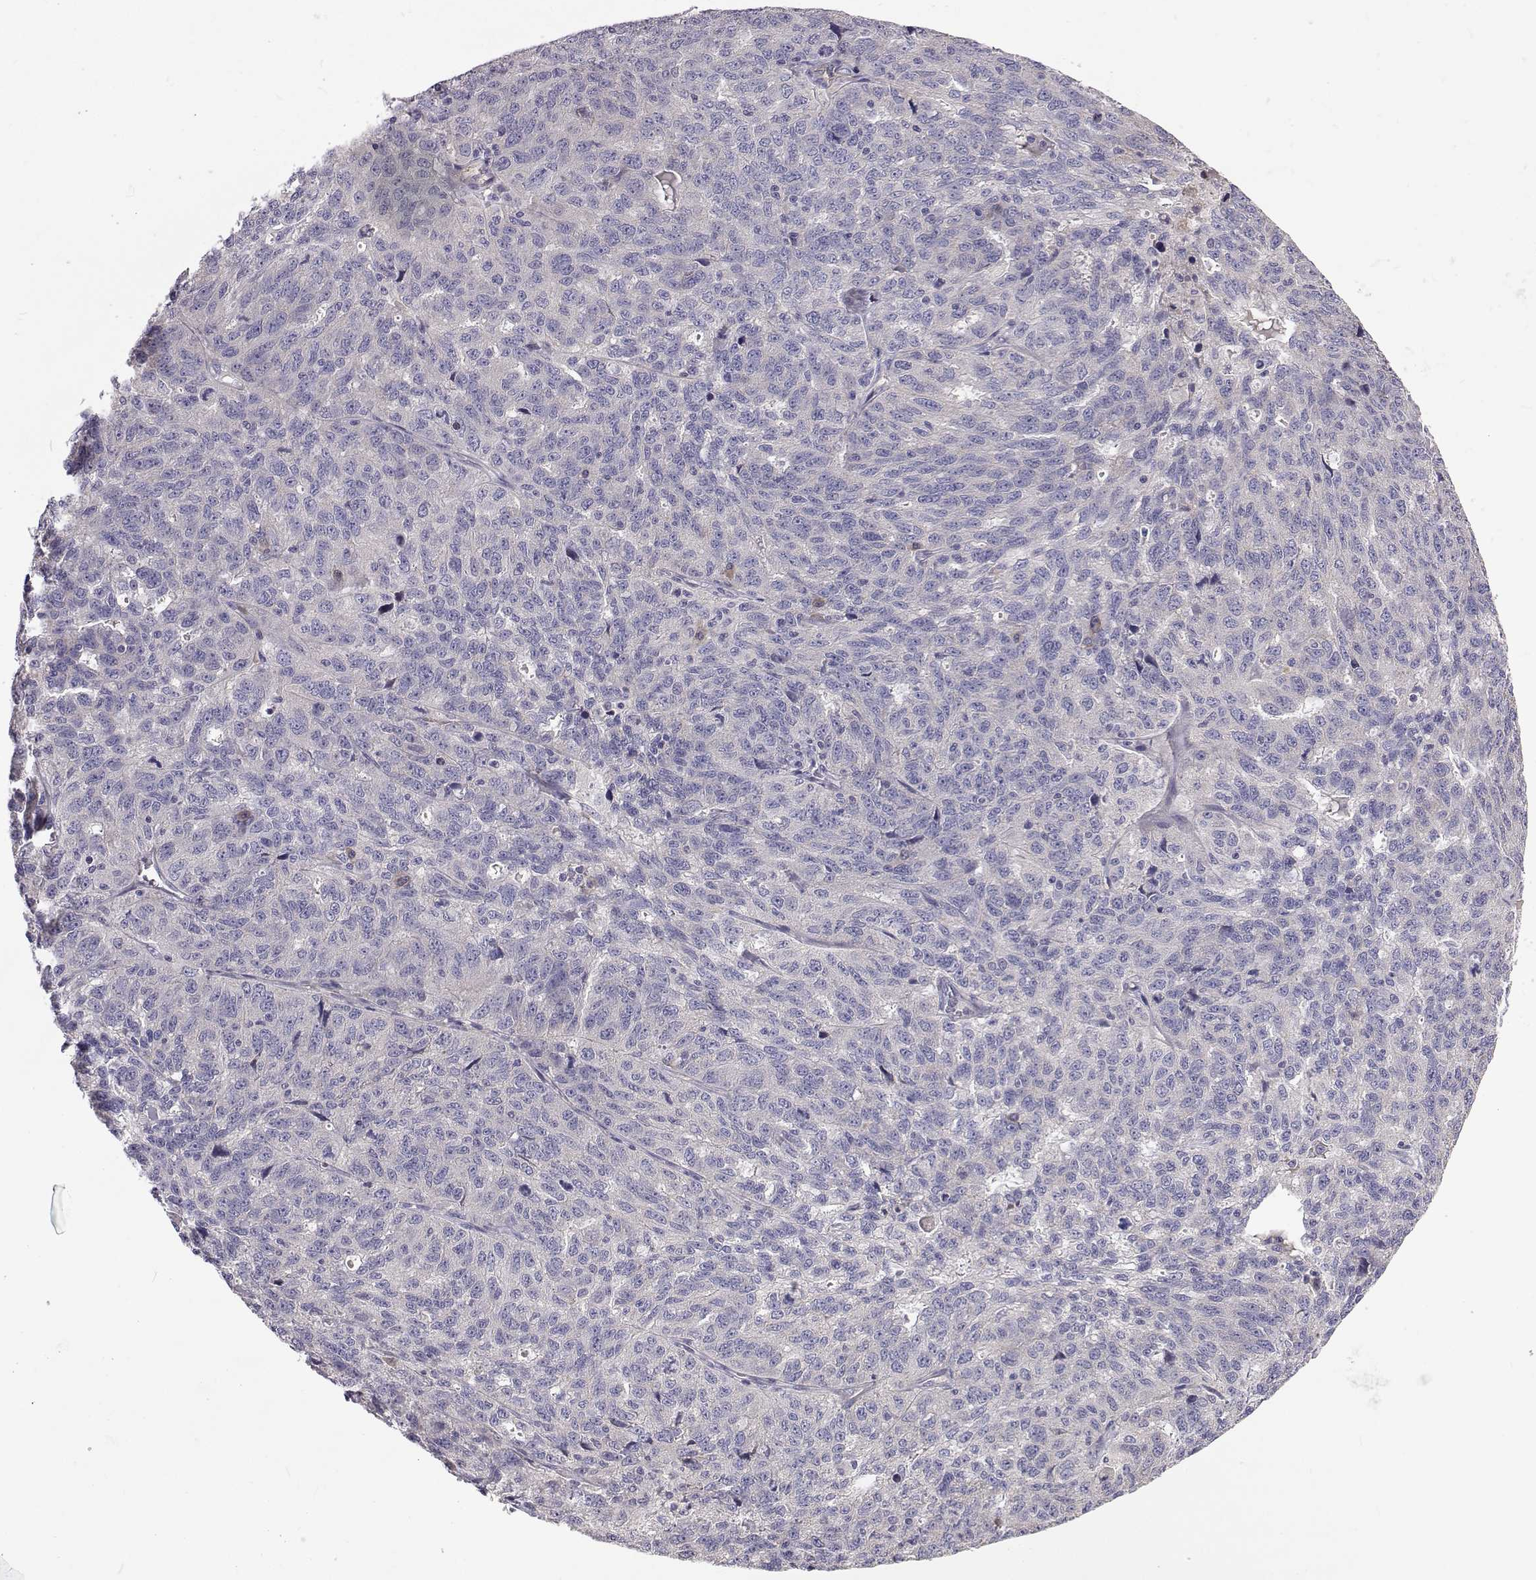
{"staining": {"intensity": "negative", "quantity": "none", "location": "none"}, "tissue": "ovarian cancer", "cell_type": "Tumor cells", "image_type": "cancer", "snomed": [{"axis": "morphology", "description": "Cystadenocarcinoma, serous, NOS"}, {"axis": "topography", "description": "Ovary"}], "caption": "Image shows no significant protein expression in tumor cells of ovarian cancer.", "gene": "NPR3", "patient": {"sex": "female", "age": 71}}